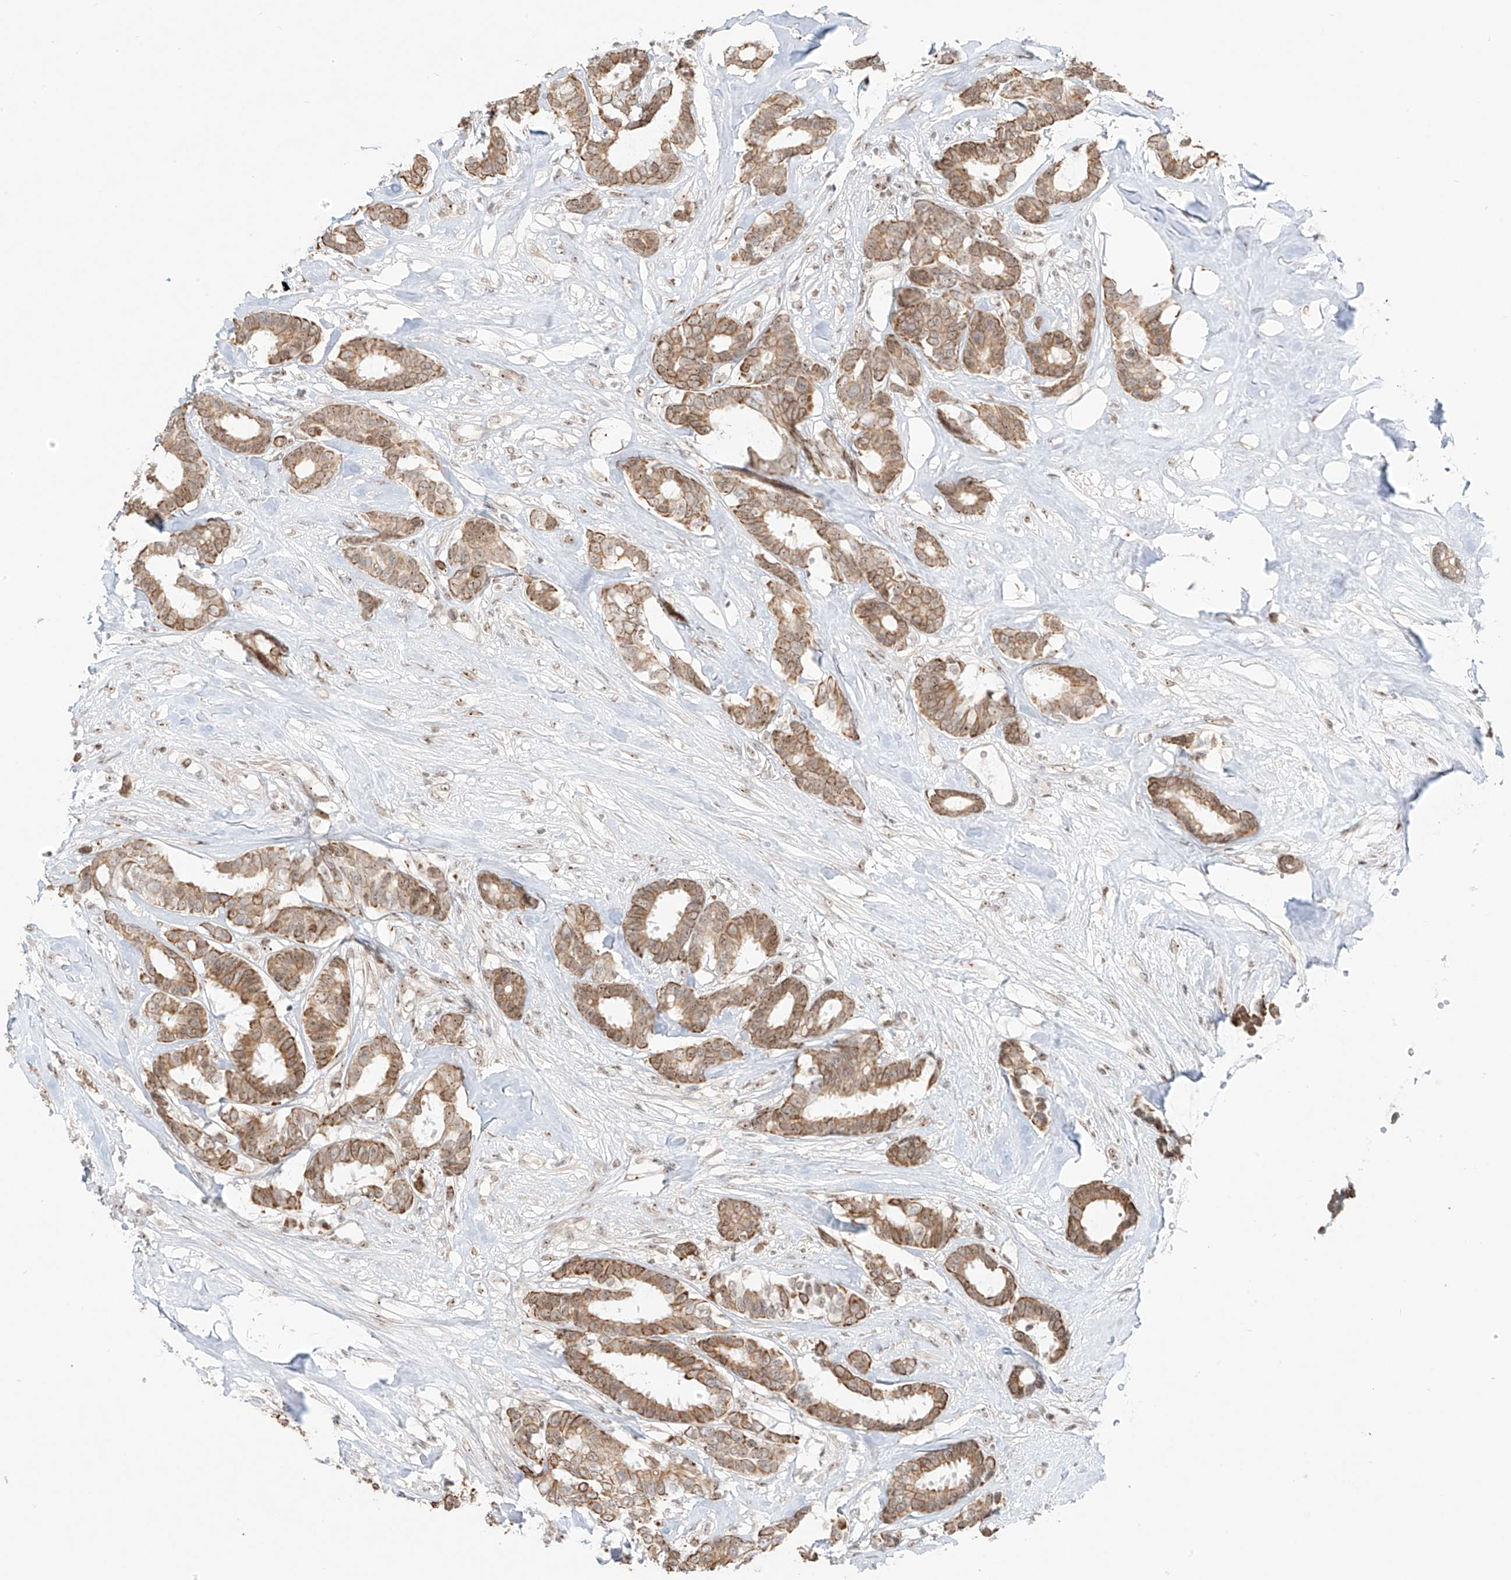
{"staining": {"intensity": "moderate", "quantity": ">75%", "location": "cytoplasmic/membranous,nuclear"}, "tissue": "breast cancer", "cell_type": "Tumor cells", "image_type": "cancer", "snomed": [{"axis": "morphology", "description": "Duct carcinoma"}, {"axis": "topography", "description": "Breast"}], "caption": "An image of breast cancer stained for a protein shows moderate cytoplasmic/membranous and nuclear brown staining in tumor cells. (DAB (3,3'-diaminobenzidine) = brown stain, brightfield microscopy at high magnification).", "gene": "ZNF512", "patient": {"sex": "female", "age": 87}}